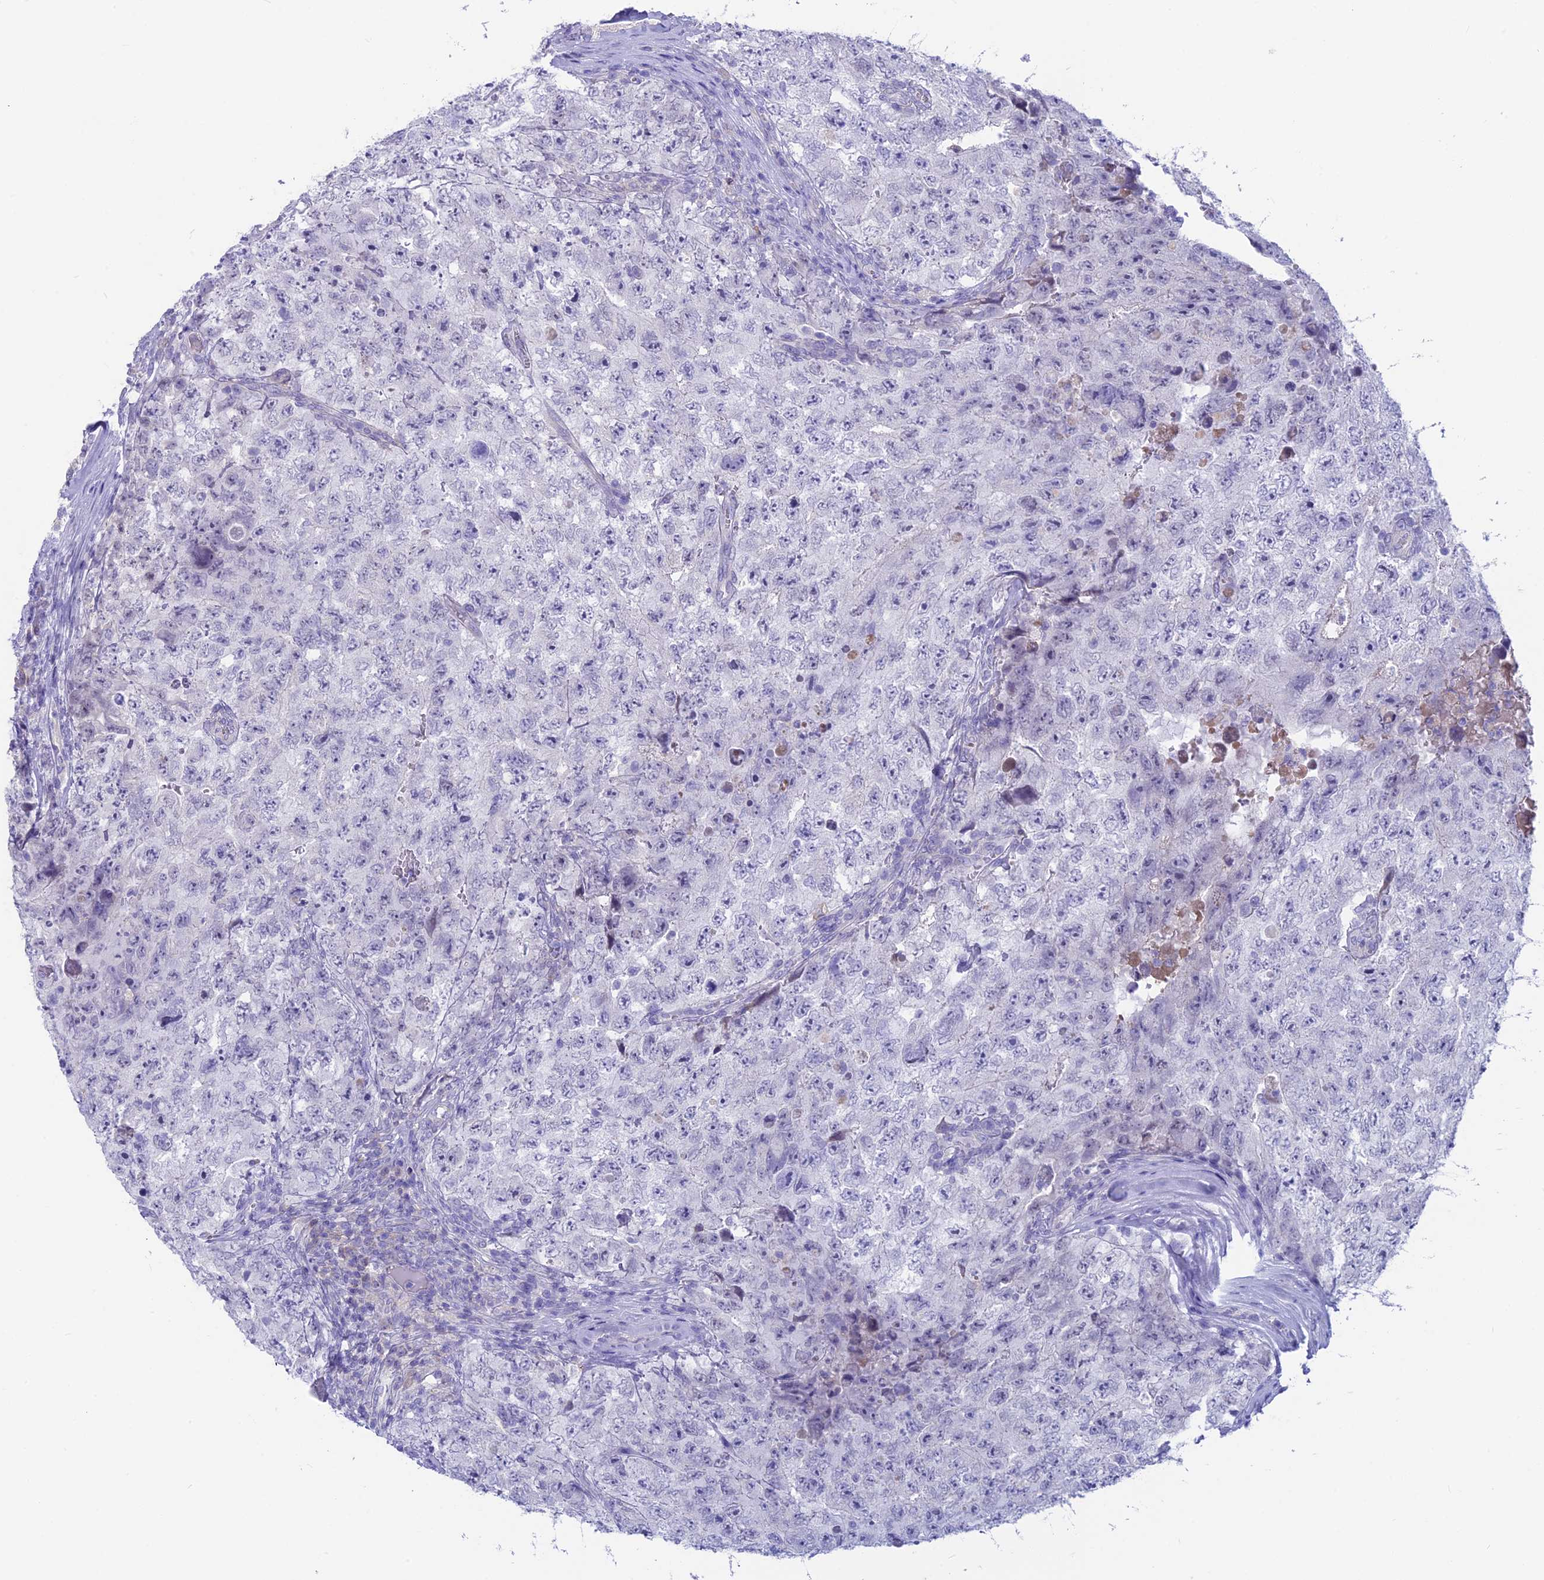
{"staining": {"intensity": "negative", "quantity": "none", "location": "none"}, "tissue": "testis cancer", "cell_type": "Tumor cells", "image_type": "cancer", "snomed": [{"axis": "morphology", "description": "Carcinoma, Embryonal, NOS"}, {"axis": "topography", "description": "Testis"}], "caption": "Tumor cells show no significant positivity in embryonal carcinoma (testis). (Stains: DAB IHC with hematoxylin counter stain, Microscopy: brightfield microscopy at high magnification).", "gene": "SNTN", "patient": {"sex": "male", "age": 17}}